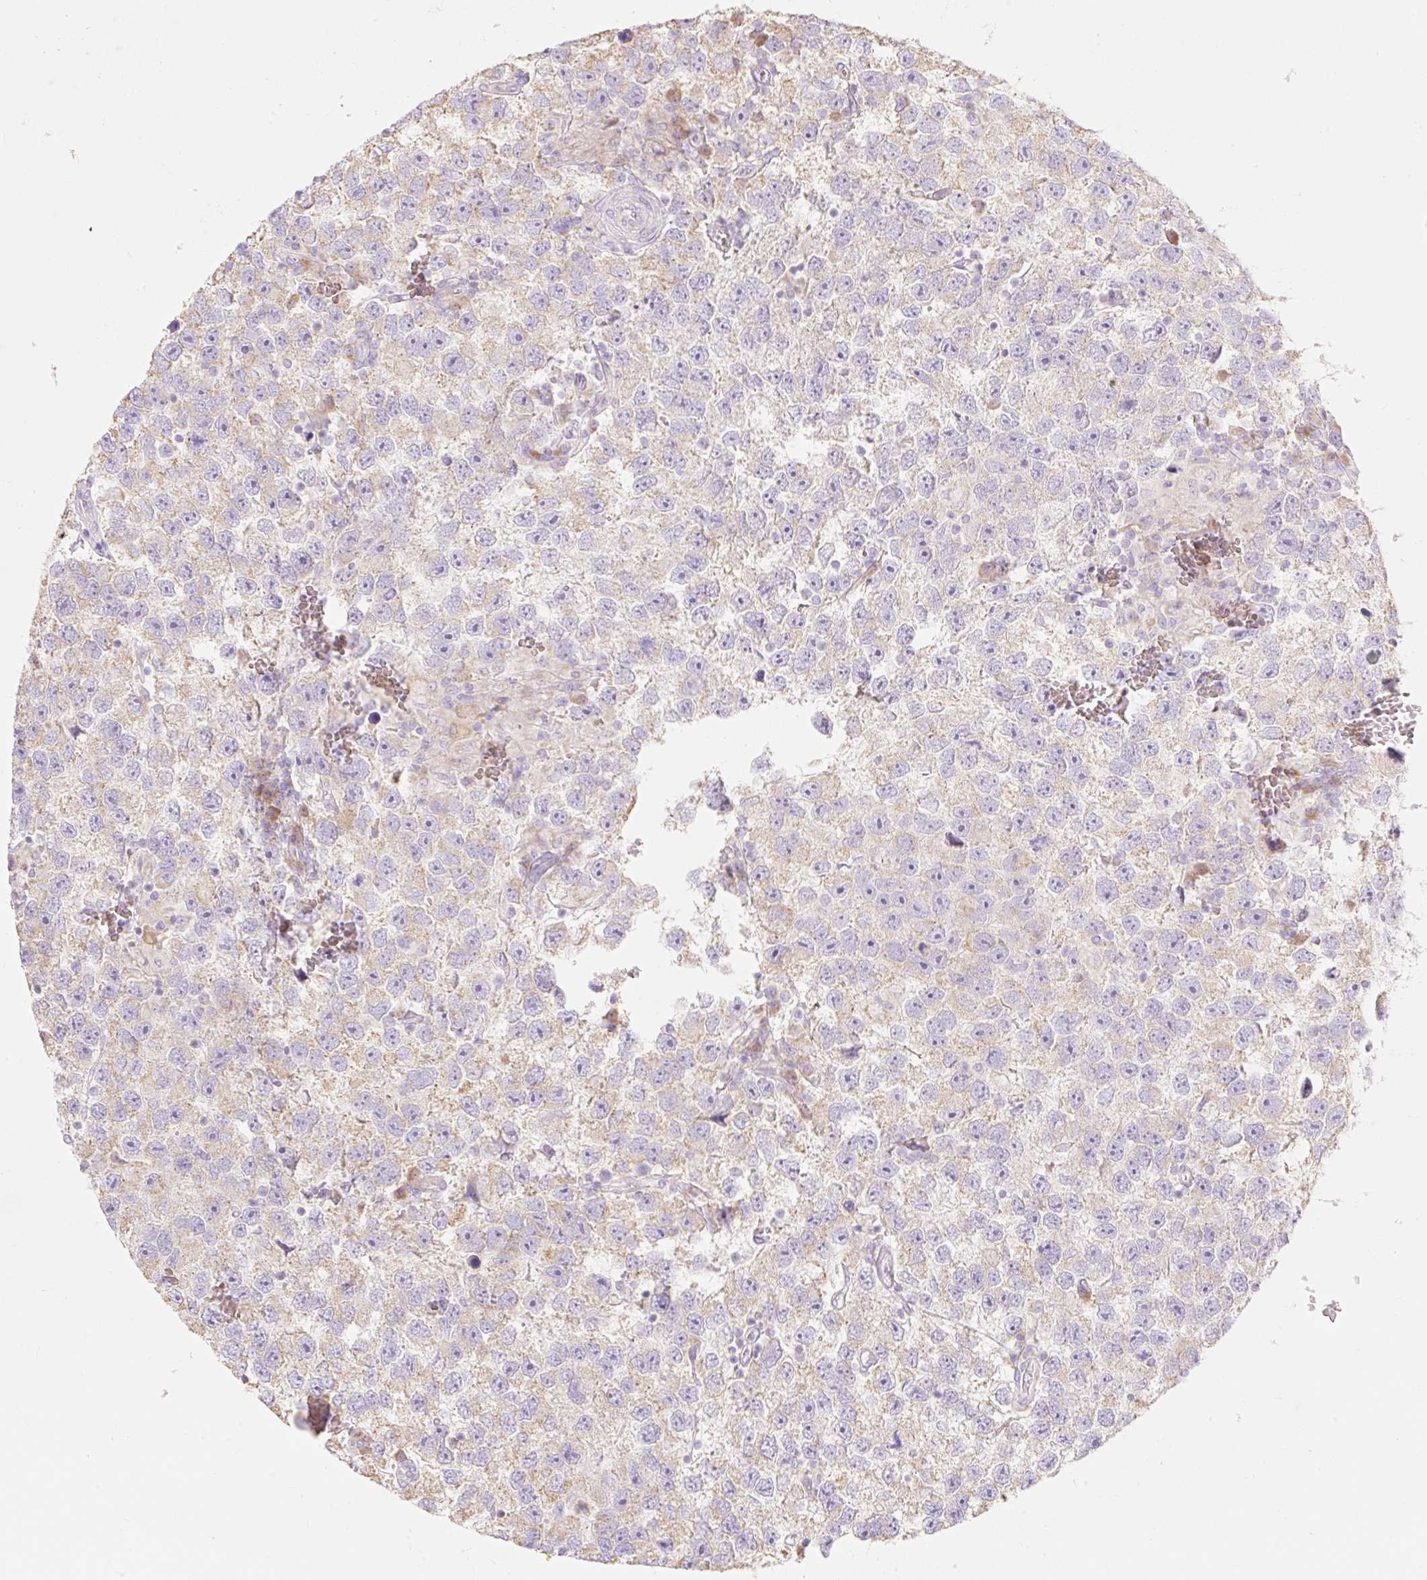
{"staining": {"intensity": "weak", "quantity": ">75%", "location": "cytoplasmic/membranous"}, "tissue": "testis cancer", "cell_type": "Tumor cells", "image_type": "cancer", "snomed": [{"axis": "morphology", "description": "Seminoma, NOS"}, {"axis": "topography", "description": "Testis"}], "caption": "A brown stain highlights weak cytoplasmic/membranous staining of a protein in testis cancer tumor cells. (Stains: DAB (3,3'-diaminobenzidine) in brown, nuclei in blue, Microscopy: brightfield microscopy at high magnification).", "gene": "DHX35", "patient": {"sex": "male", "age": 26}}